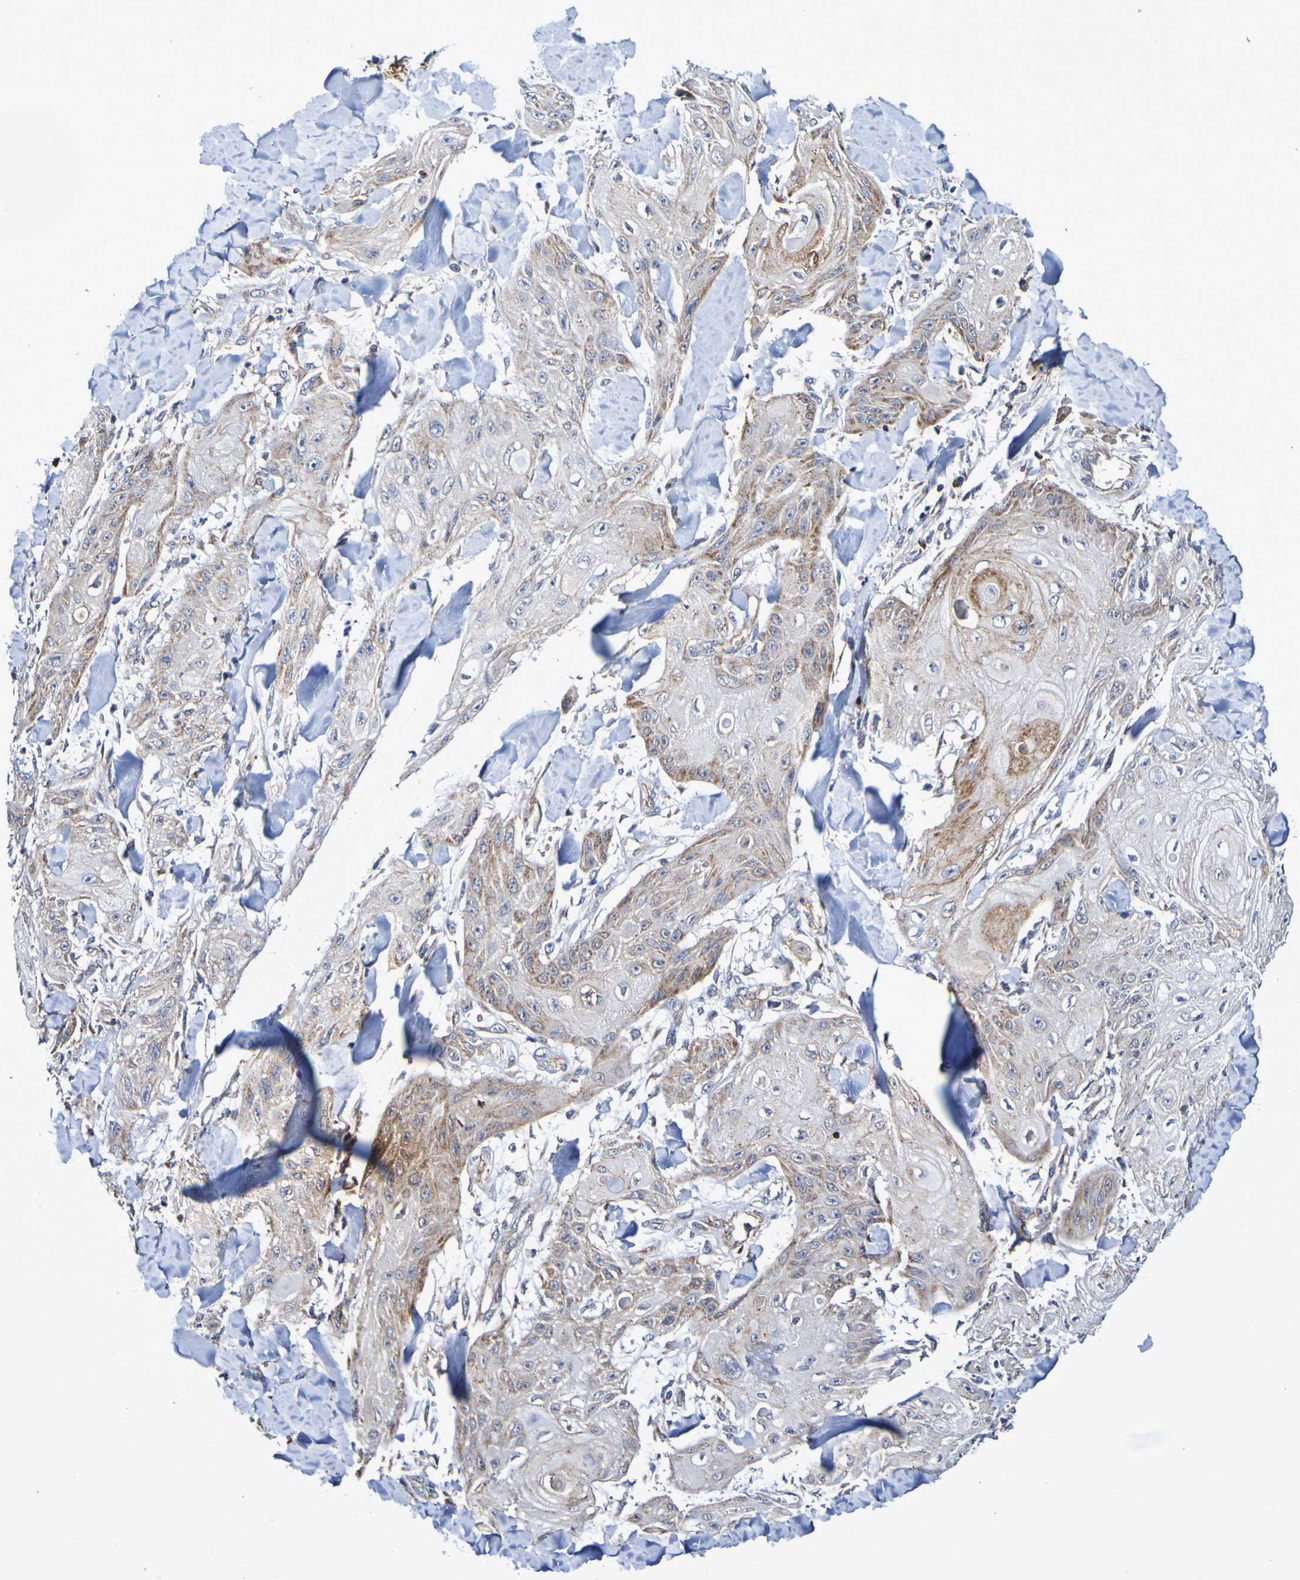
{"staining": {"intensity": "weak", "quantity": ">75%", "location": "cytoplasmic/membranous"}, "tissue": "skin cancer", "cell_type": "Tumor cells", "image_type": "cancer", "snomed": [{"axis": "morphology", "description": "Squamous cell carcinoma, NOS"}, {"axis": "topography", "description": "Skin"}], "caption": "Weak cytoplasmic/membranous staining is identified in about >75% of tumor cells in squamous cell carcinoma (skin).", "gene": "GJB1", "patient": {"sex": "male", "age": 74}}